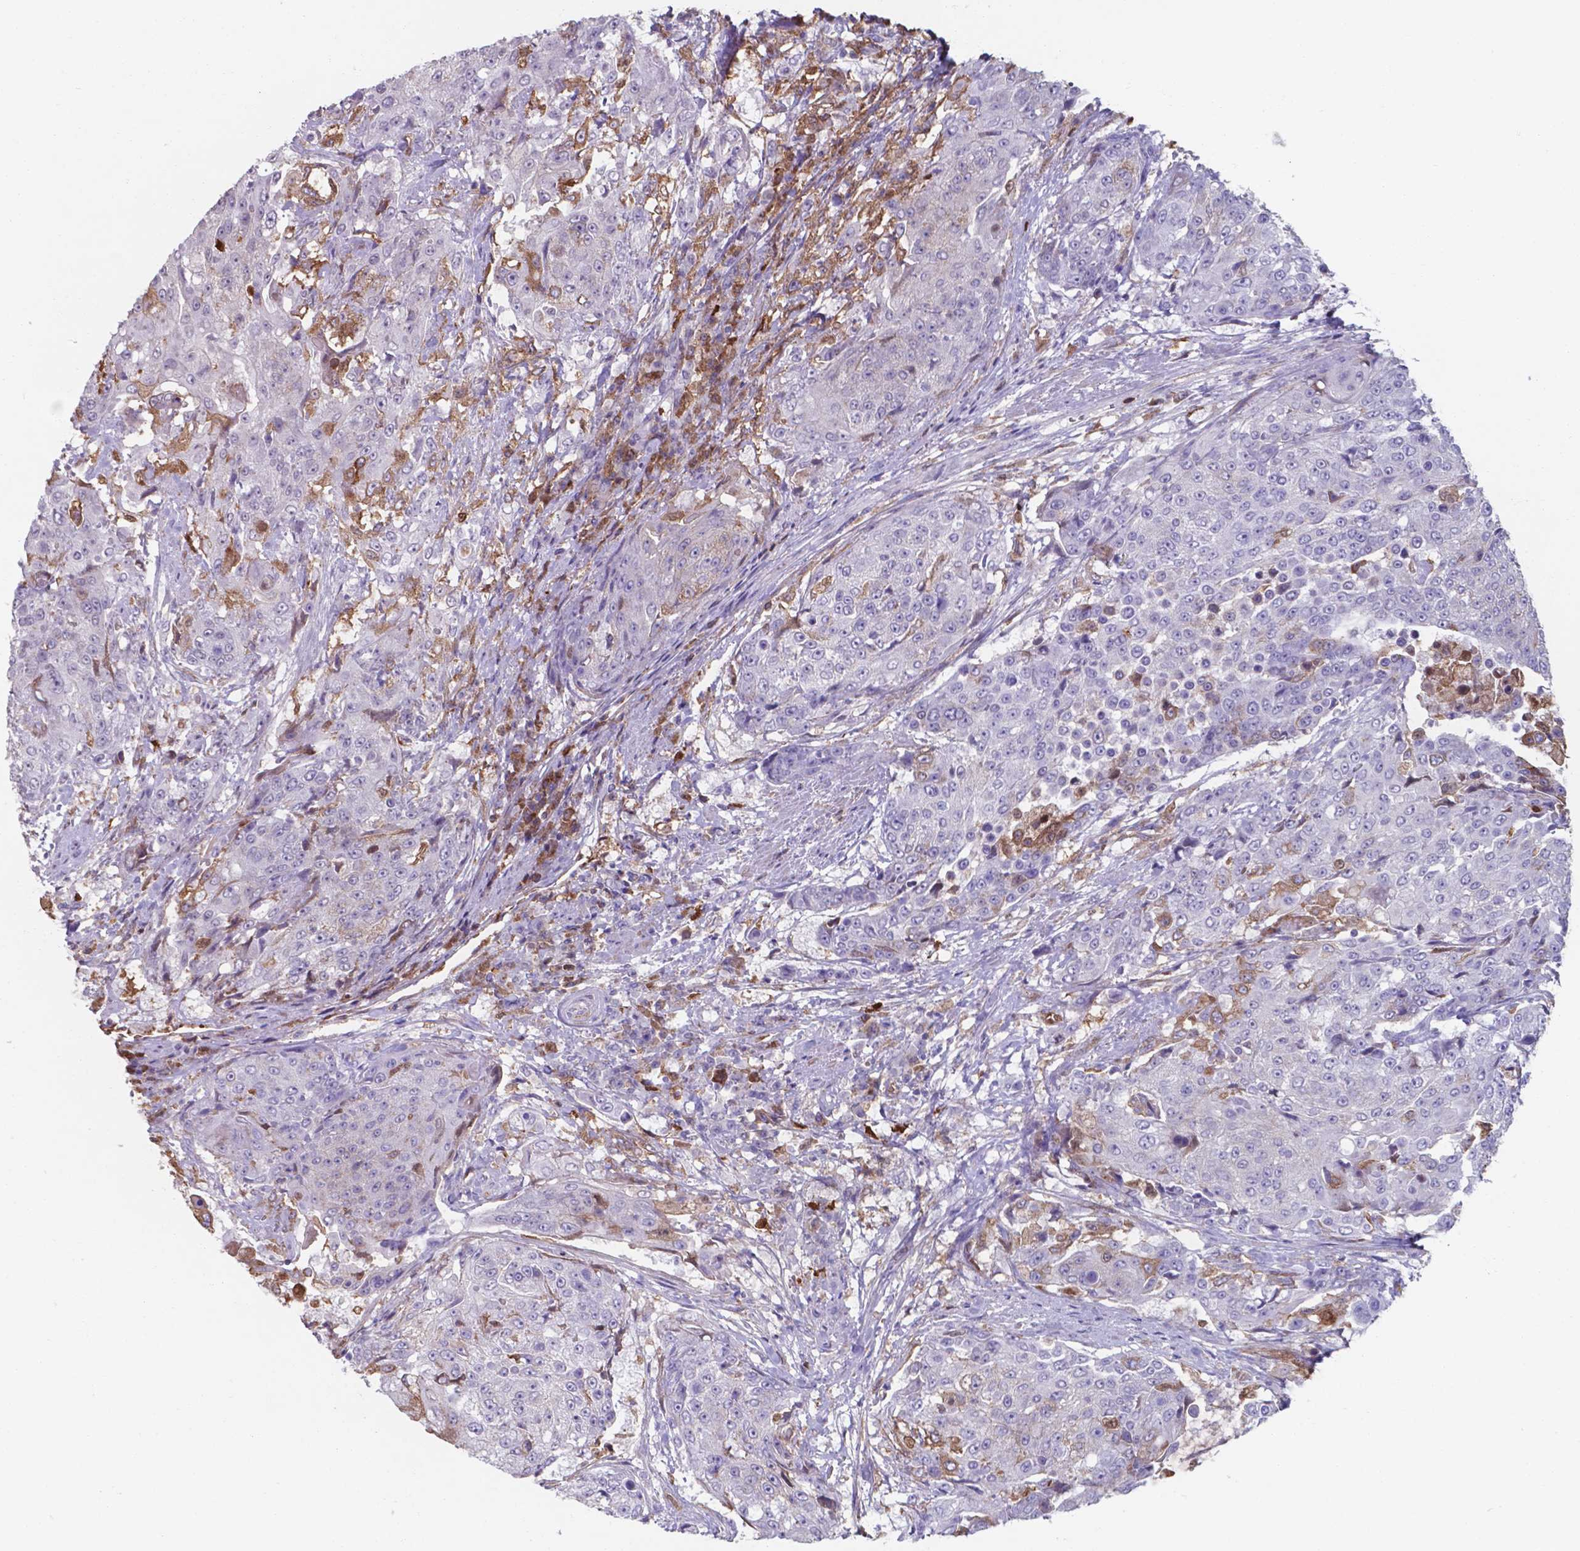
{"staining": {"intensity": "negative", "quantity": "none", "location": "none"}, "tissue": "urothelial cancer", "cell_type": "Tumor cells", "image_type": "cancer", "snomed": [{"axis": "morphology", "description": "Urothelial carcinoma, High grade"}, {"axis": "topography", "description": "Urinary bladder"}], "caption": "A high-resolution histopathology image shows immunohistochemistry (IHC) staining of urothelial carcinoma (high-grade), which displays no significant positivity in tumor cells.", "gene": "SERPINA1", "patient": {"sex": "female", "age": 63}}